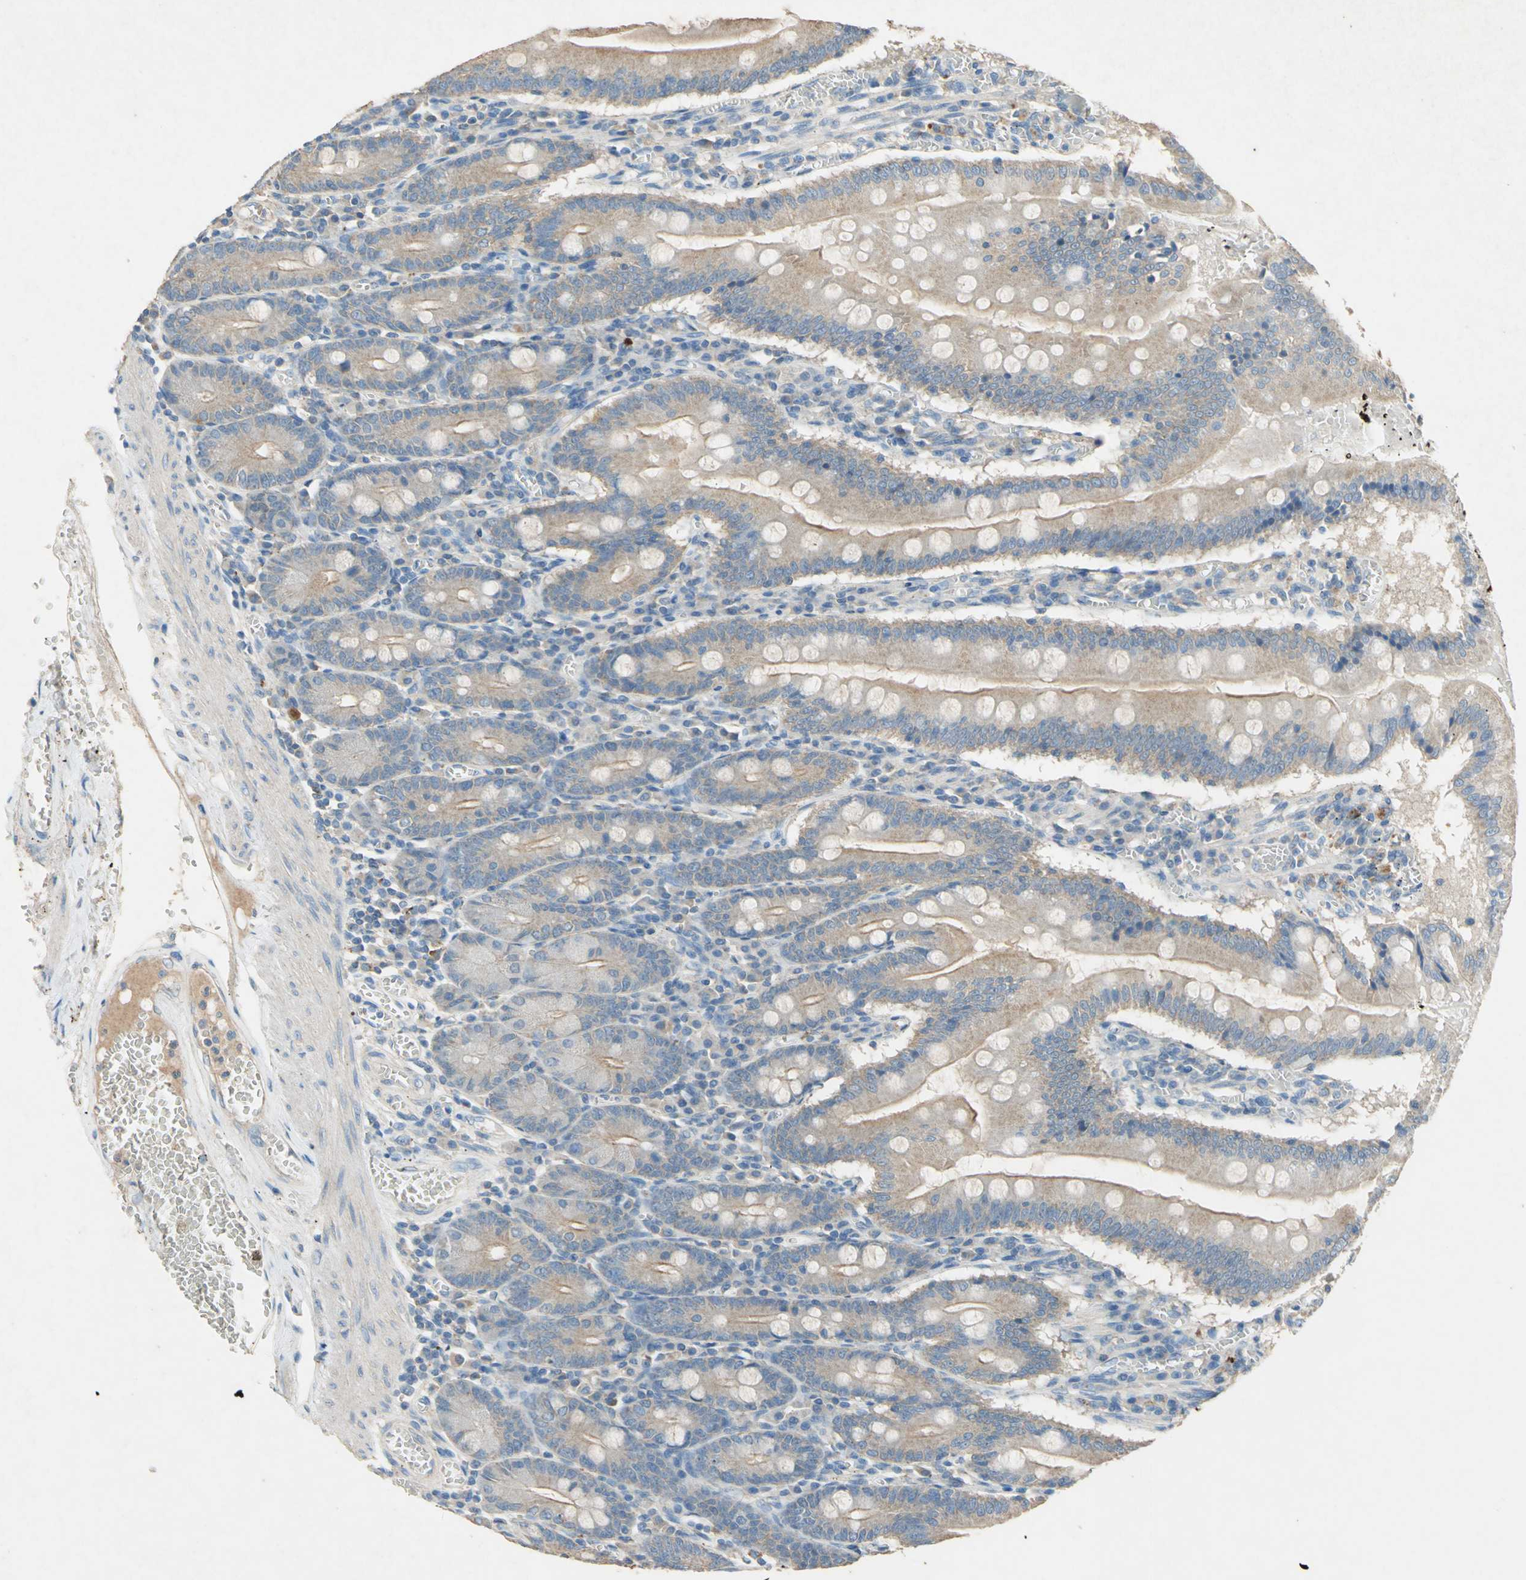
{"staining": {"intensity": "weak", "quantity": ">75%", "location": "cytoplasmic/membranous"}, "tissue": "small intestine", "cell_type": "Glandular cells", "image_type": "normal", "snomed": [{"axis": "morphology", "description": "Normal tissue, NOS"}, {"axis": "topography", "description": "Small intestine"}], "caption": "Immunohistochemical staining of unremarkable human small intestine shows >75% levels of weak cytoplasmic/membranous protein staining in about >75% of glandular cells. The staining was performed using DAB to visualize the protein expression in brown, while the nuclei were stained in blue with hematoxylin (Magnification: 20x).", "gene": "ADAMTS5", "patient": {"sex": "male", "age": 71}}